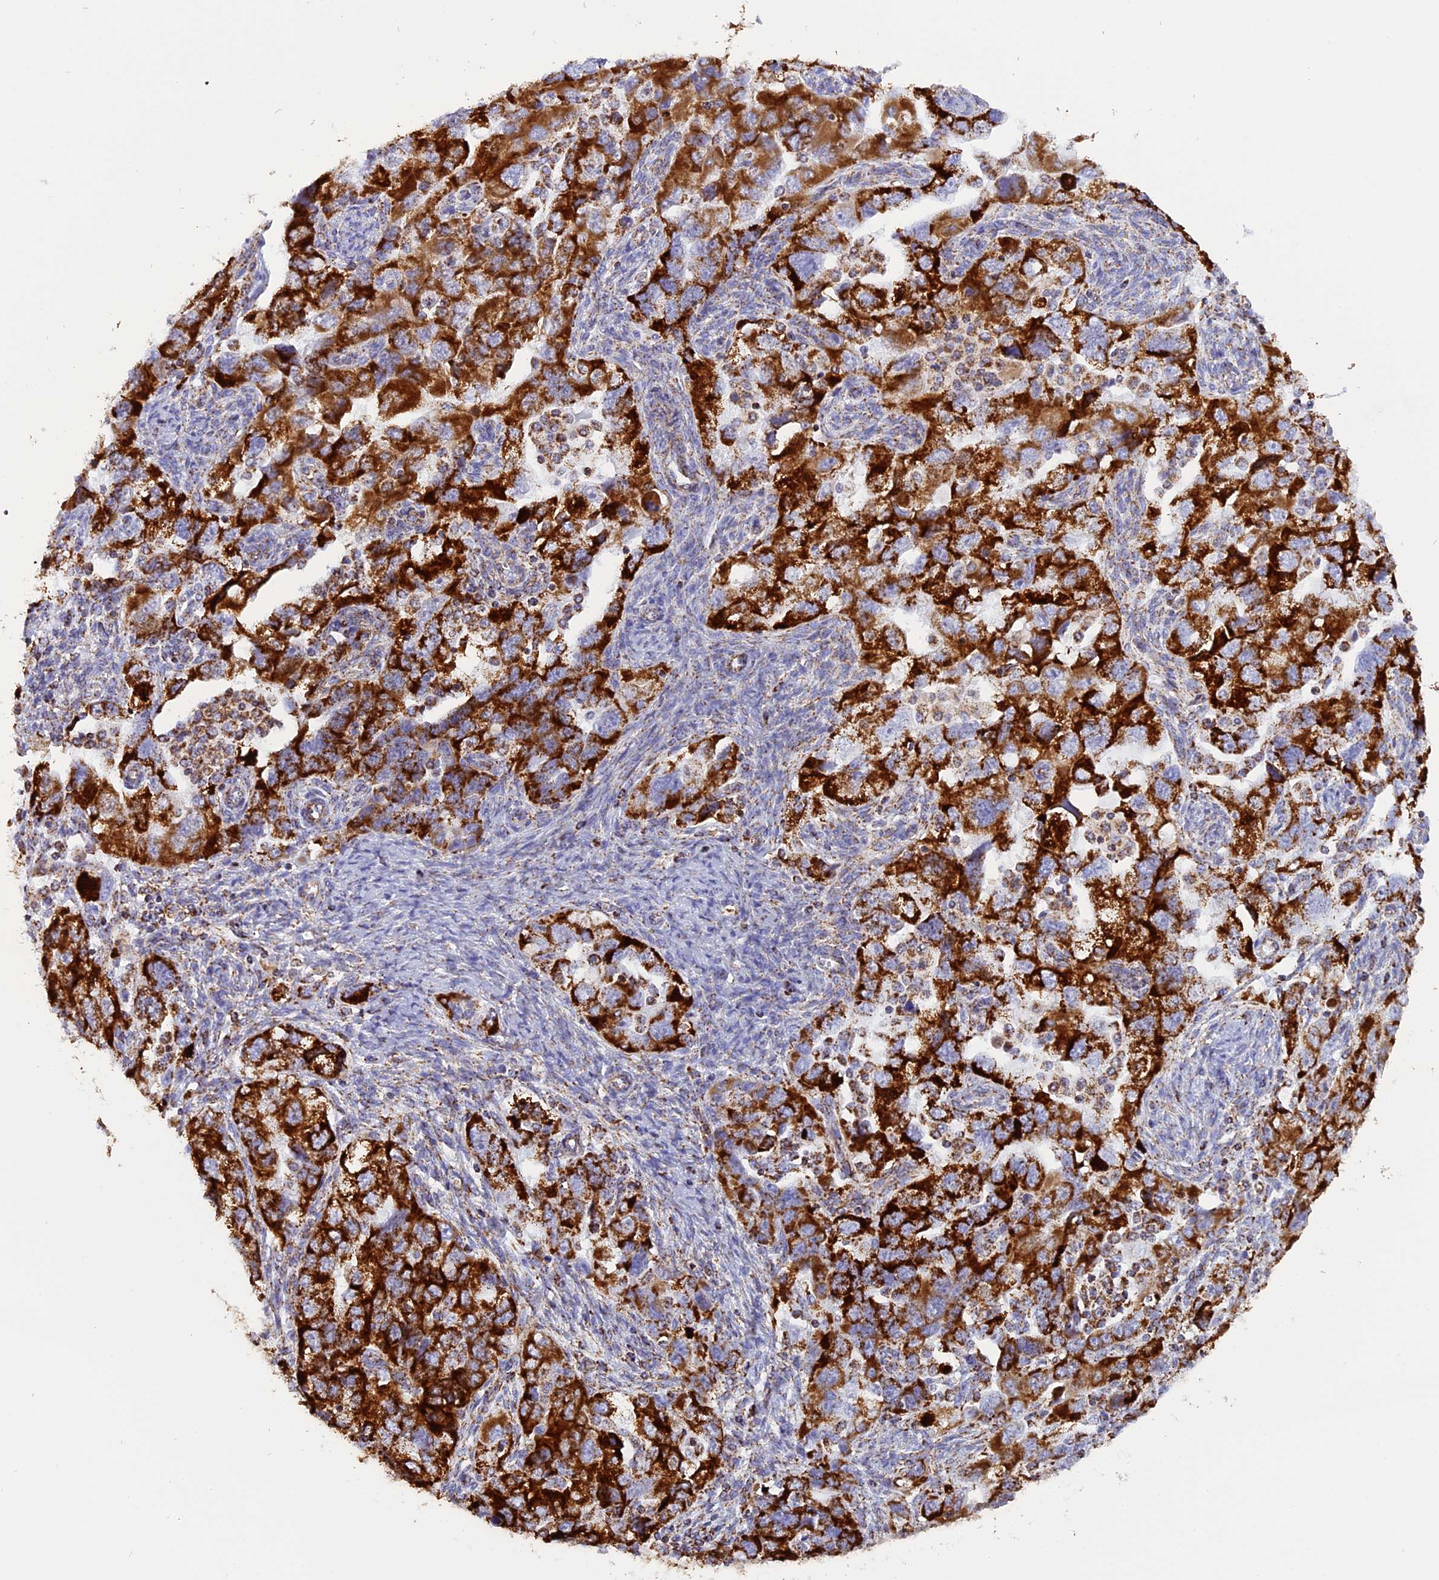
{"staining": {"intensity": "strong", "quantity": ">75%", "location": "cytoplasmic/membranous"}, "tissue": "ovarian cancer", "cell_type": "Tumor cells", "image_type": "cancer", "snomed": [{"axis": "morphology", "description": "Carcinoma, NOS"}, {"axis": "morphology", "description": "Cystadenocarcinoma, serous, NOS"}, {"axis": "topography", "description": "Ovary"}], "caption": "DAB immunohistochemical staining of human ovarian cancer shows strong cytoplasmic/membranous protein staining in approximately >75% of tumor cells. (DAB IHC with brightfield microscopy, high magnification).", "gene": "KCNG1", "patient": {"sex": "female", "age": 69}}